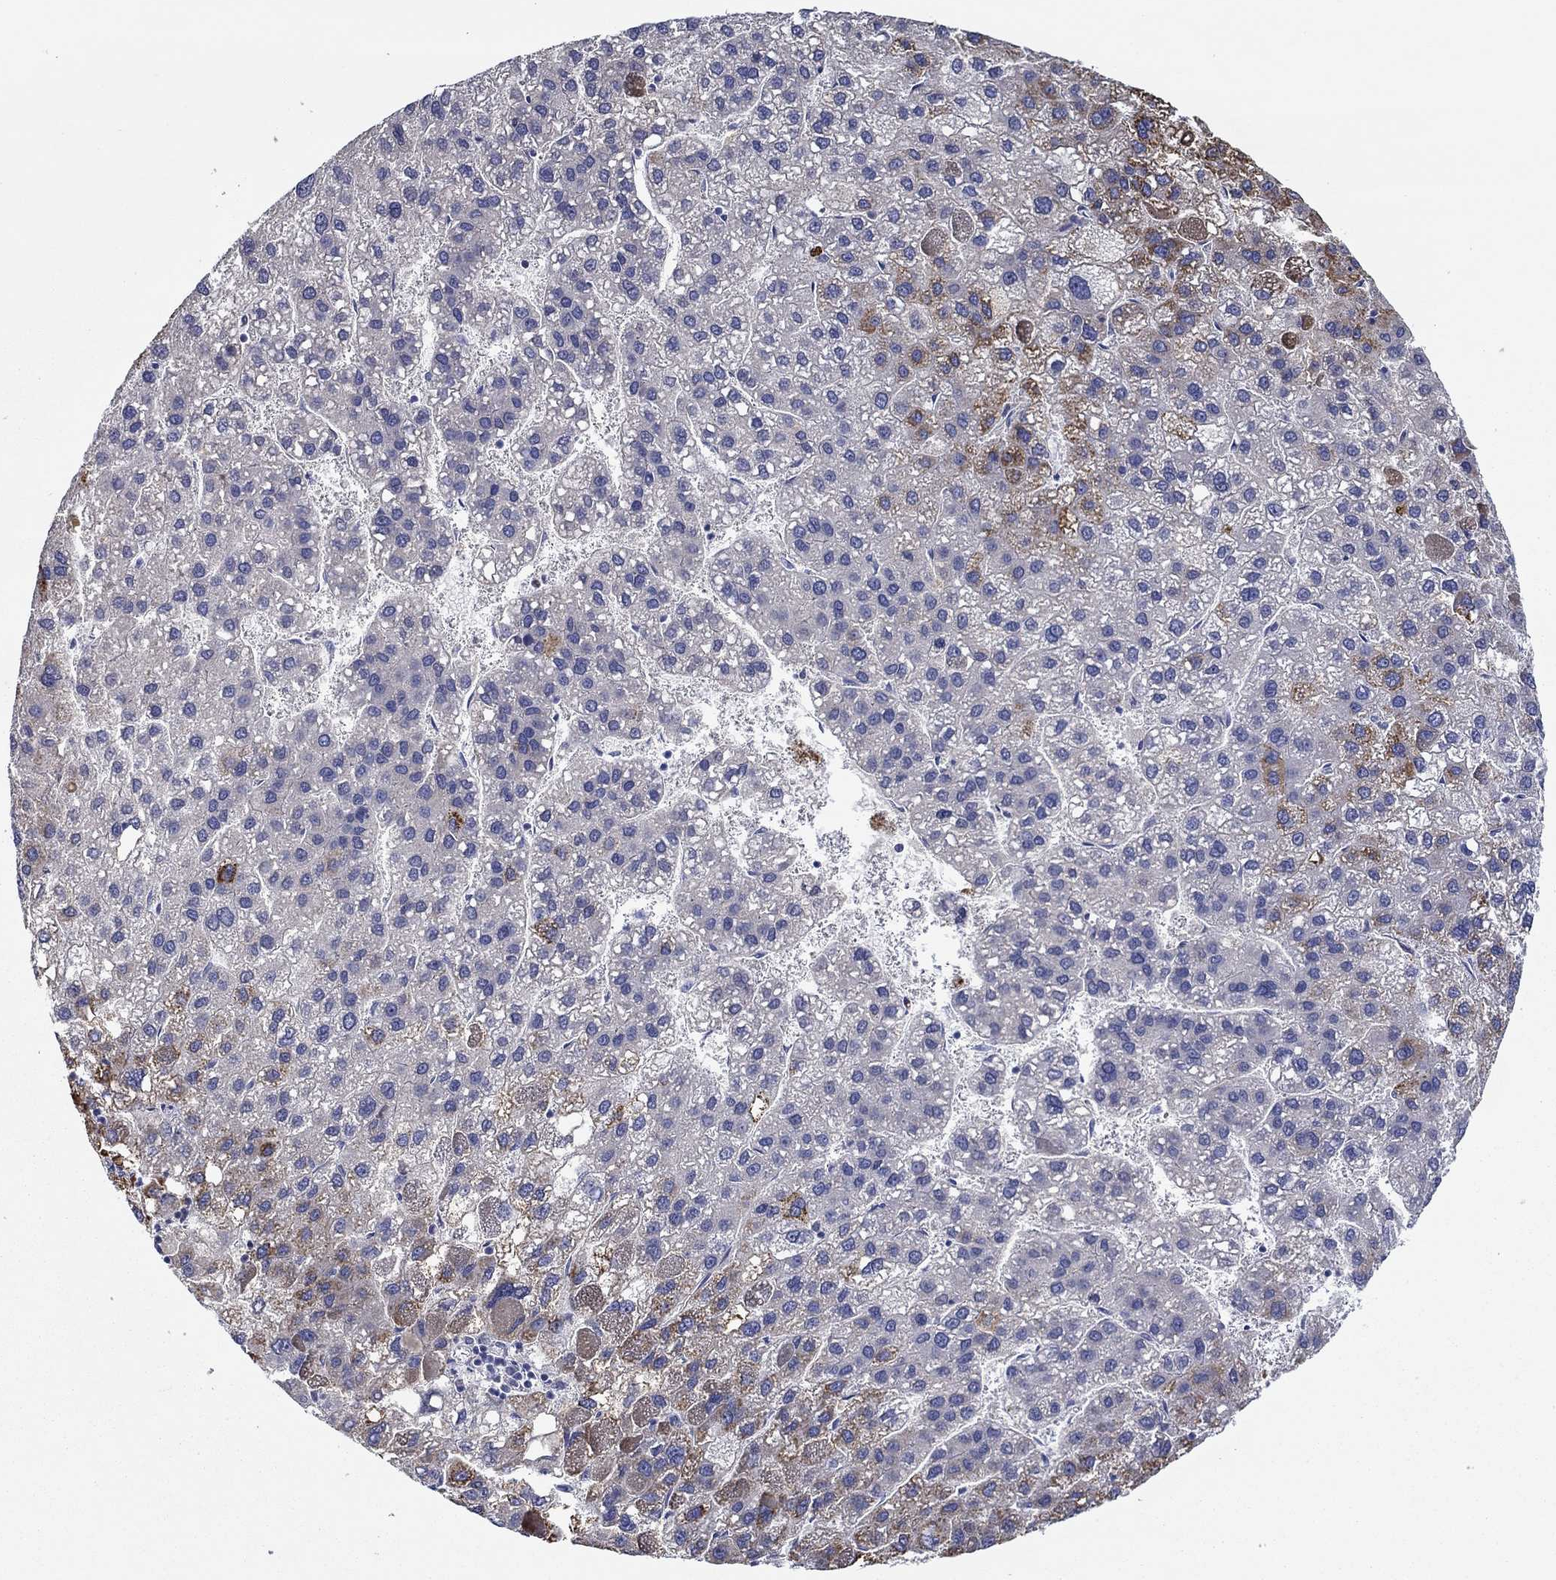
{"staining": {"intensity": "strong", "quantity": "25%-75%", "location": "cytoplasmic/membranous"}, "tissue": "liver cancer", "cell_type": "Tumor cells", "image_type": "cancer", "snomed": [{"axis": "morphology", "description": "Carcinoma, Hepatocellular, NOS"}, {"axis": "topography", "description": "Liver"}], "caption": "Human liver cancer (hepatocellular carcinoma) stained for a protein (brown) displays strong cytoplasmic/membranous positive positivity in approximately 25%-75% of tumor cells.", "gene": "CHIT1", "patient": {"sex": "female", "age": 82}}